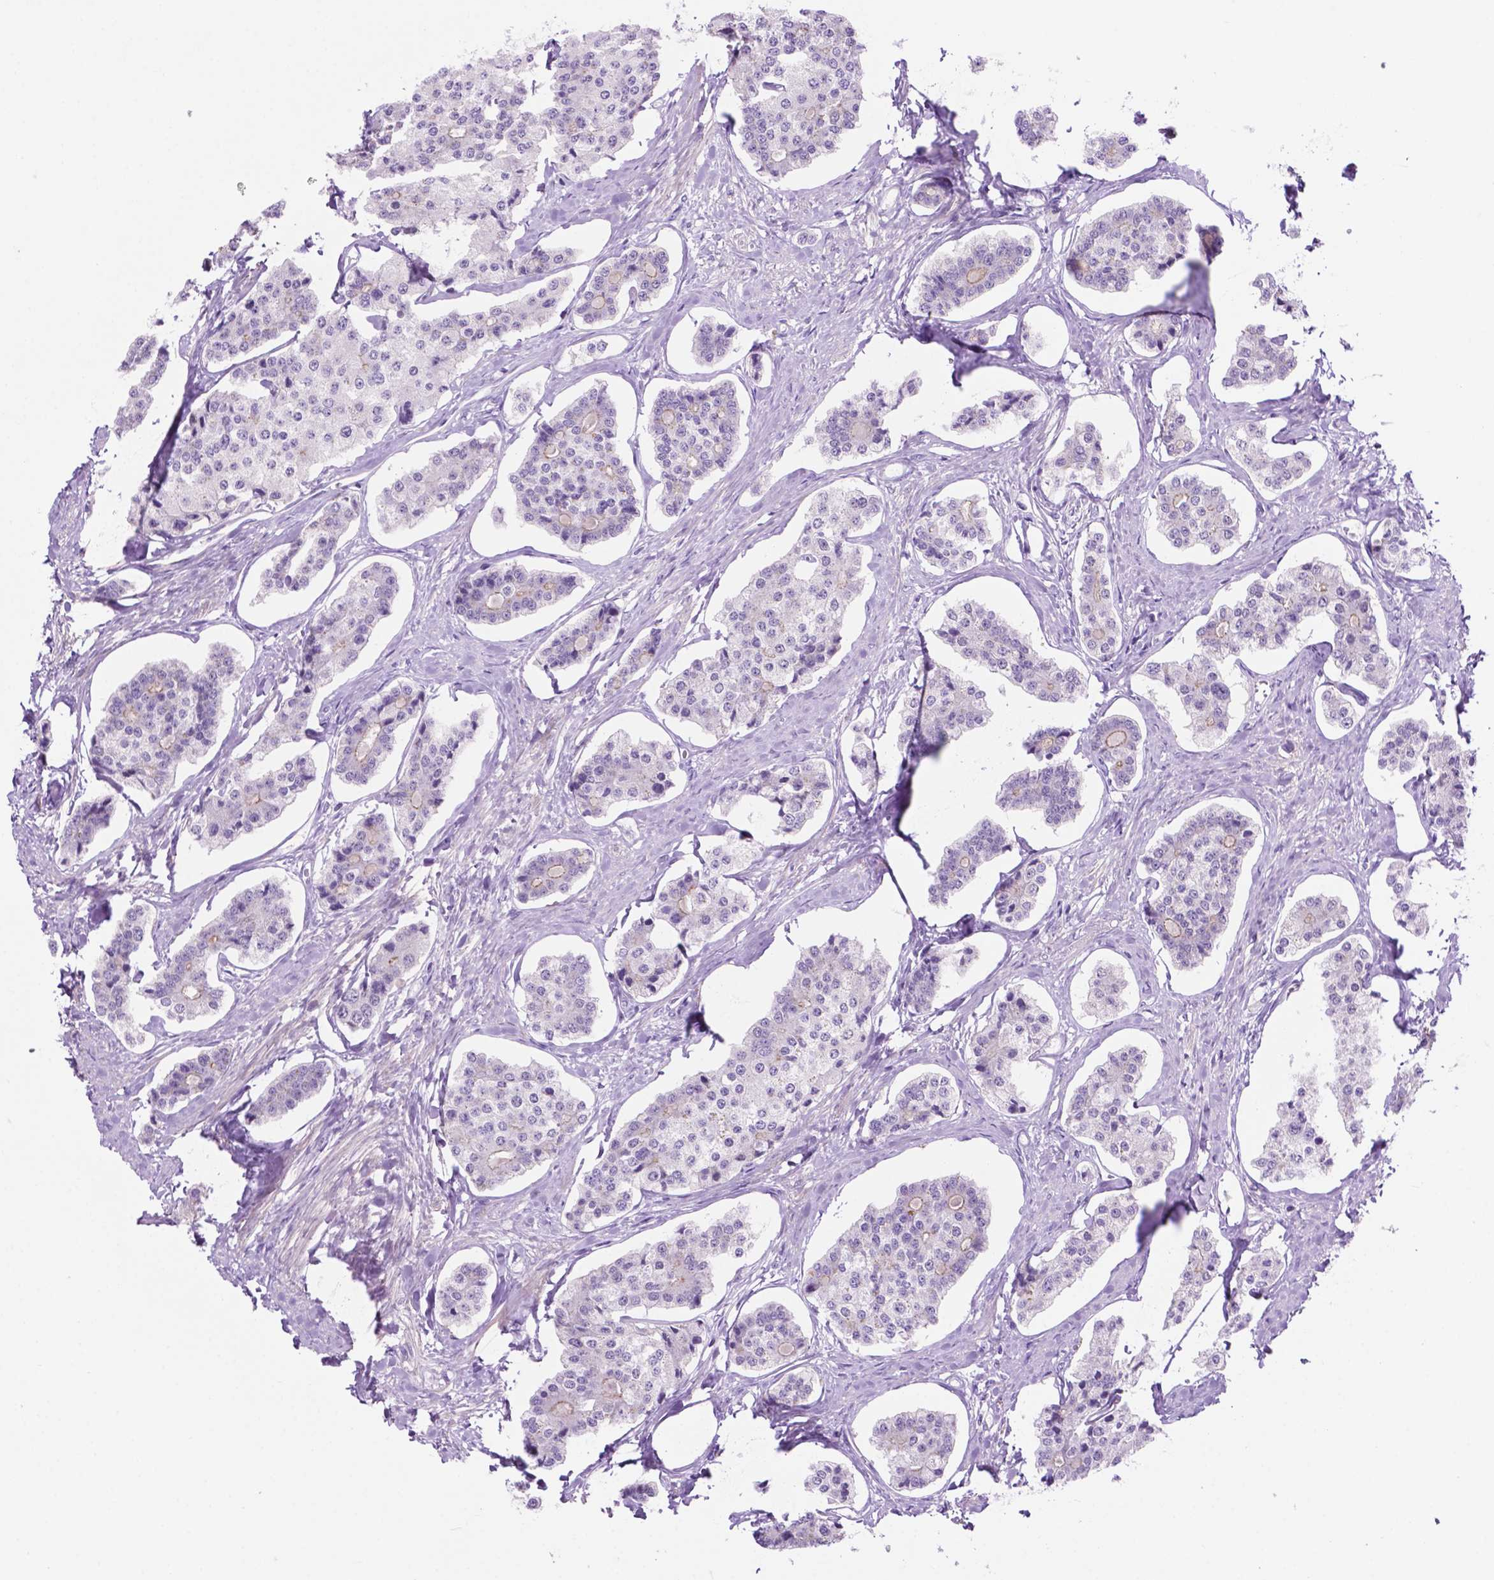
{"staining": {"intensity": "negative", "quantity": "none", "location": "none"}, "tissue": "carcinoid", "cell_type": "Tumor cells", "image_type": "cancer", "snomed": [{"axis": "morphology", "description": "Carcinoid, malignant, NOS"}, {"axis": "topography", "description": "Small intestine"}], "caption": "A histopathology image of human carcinoid is negative for staining in tumor cells.", "gene": "ACY3", "patient": {"sex": "female", "age": 65}}